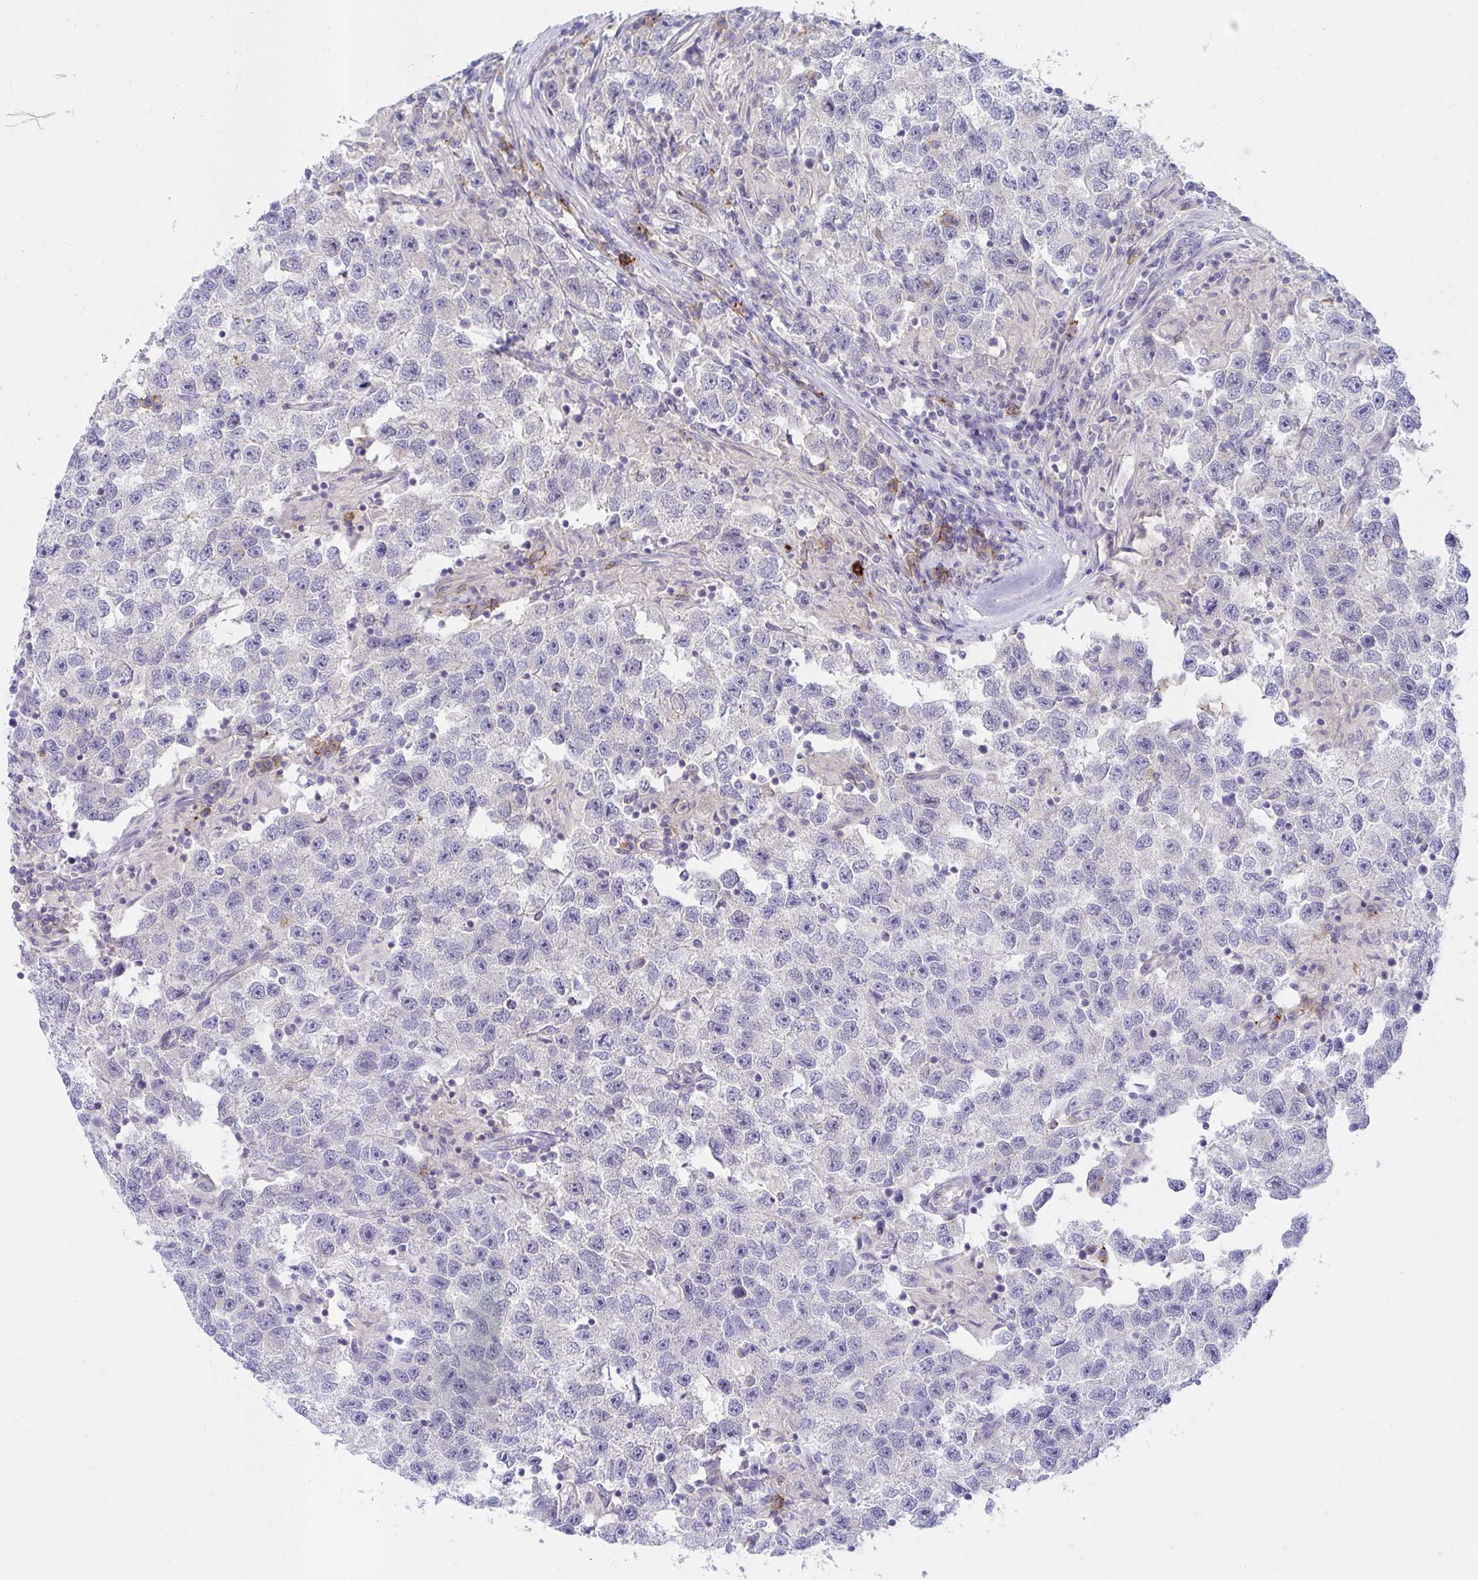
{"staining": {"intensity": "moderate", "quantity": "<25%", "location": "cytoplasmic/membranous"}, "tissue": "testis cancer", "cell_type": "Tumor cells", "image_type": "cancer", "snomed": [{"axis": "morphology", "description": "Seminoma, NOS"}, {"axis": "topography", "description": "Testis"}], "caption": "Protein staining of testis cancer (seminoma) tissue exhibits moderate cytoplasmic/membranous expression in about <25% of tumor cells.", "gene": "C19orf81", "patient": {"sex": "male", "age": 26}}